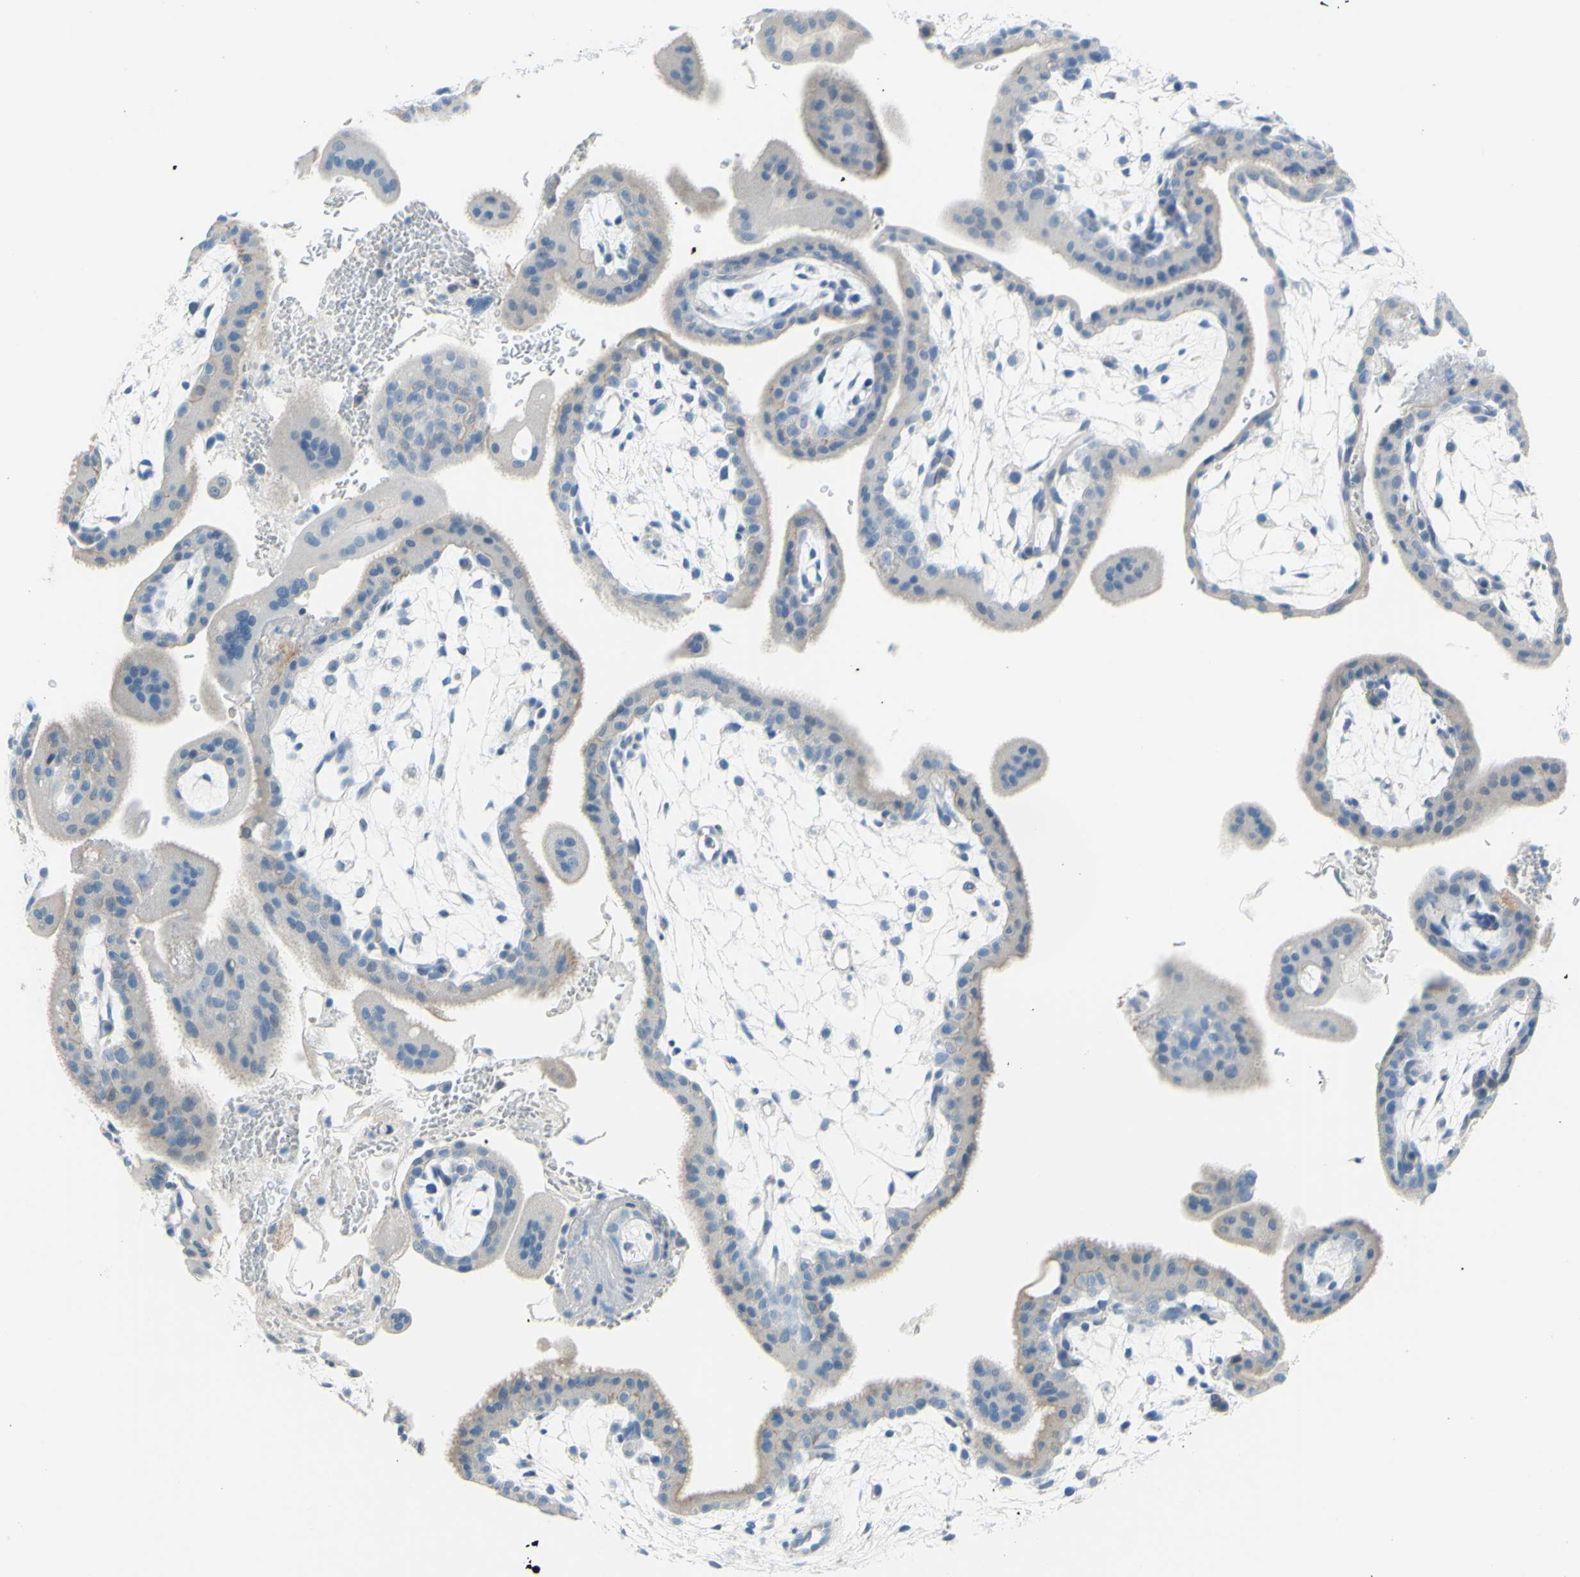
{"staining": {"intensity": "negative", "quantity": "none", "location": "none"}, "tissue": "placenta", "cell_type": "Trophoblastic cells", "image_type": "normal", "snomed": [{"axis": "morphology", "description": "Normal tissue, NOS"}, {"axis": "topography", "description": "Placenta"}], "caption": "Placenta was stained to show a protein in brown. There is no significant expression in trophoblastic cells. (DAB IHC with hematoxylin counter stain).", "gene": "SLC1A2", "patient": {"sex": "female", "age": 35}}